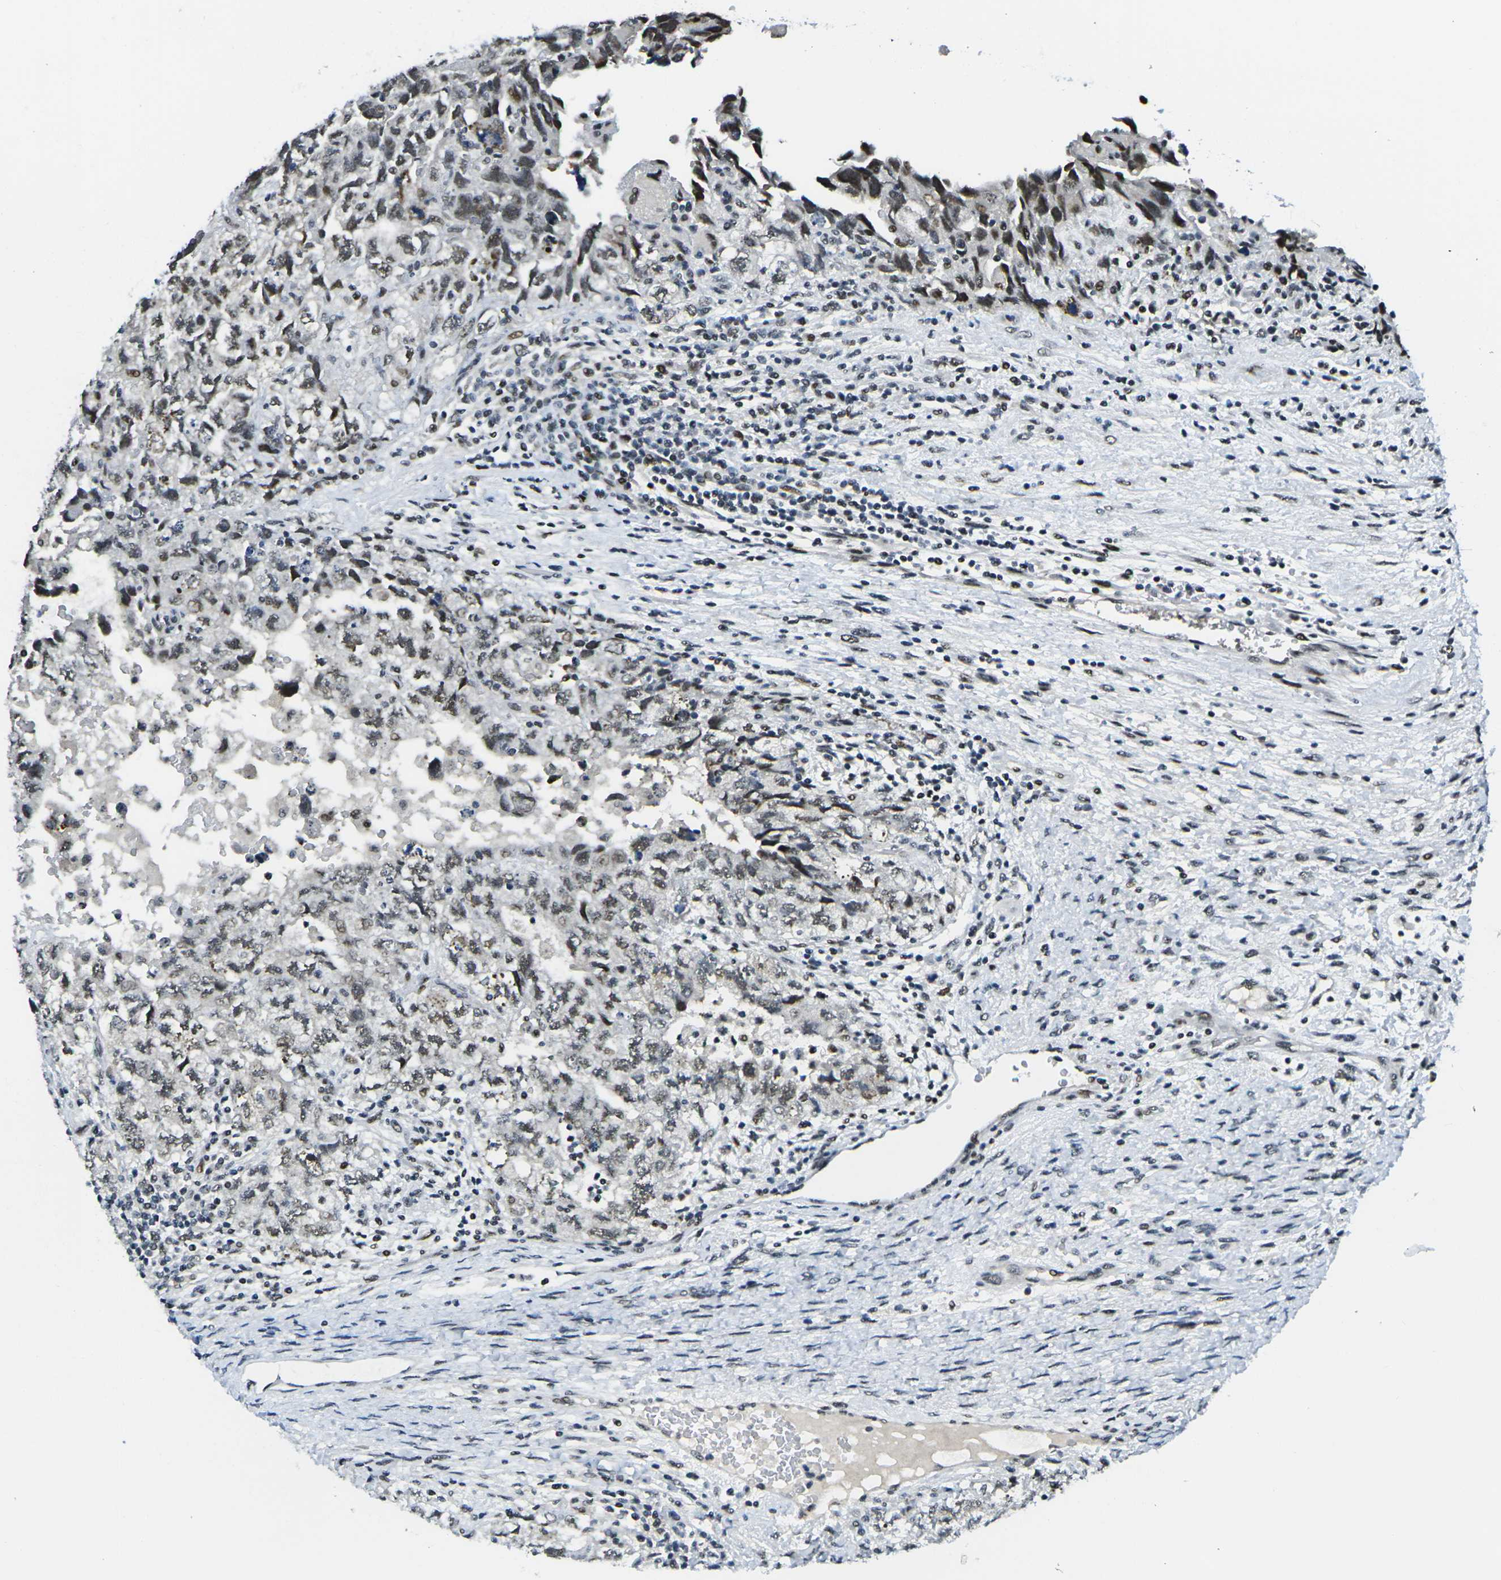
{"staining": {"intensity": "weak", "quantity": "25%-75%", "location": "nuclear"}, "tissue": "testis cancer", "cell_type": "Tumor cells", "image_type": "cancer", "snomed": [{"axis": "morphology", "description": "Carcinoma, Embryonal, NOS"}, {"axis": "topography", "description": "Testis"}], "caption": "Tumor cells show weak nuclear expression in approximately 25%-75% of cells in testis cancer (embryonal carcinoma).", "gene": "PRPF8", "patient": {"sex": "male", "age": 36}}